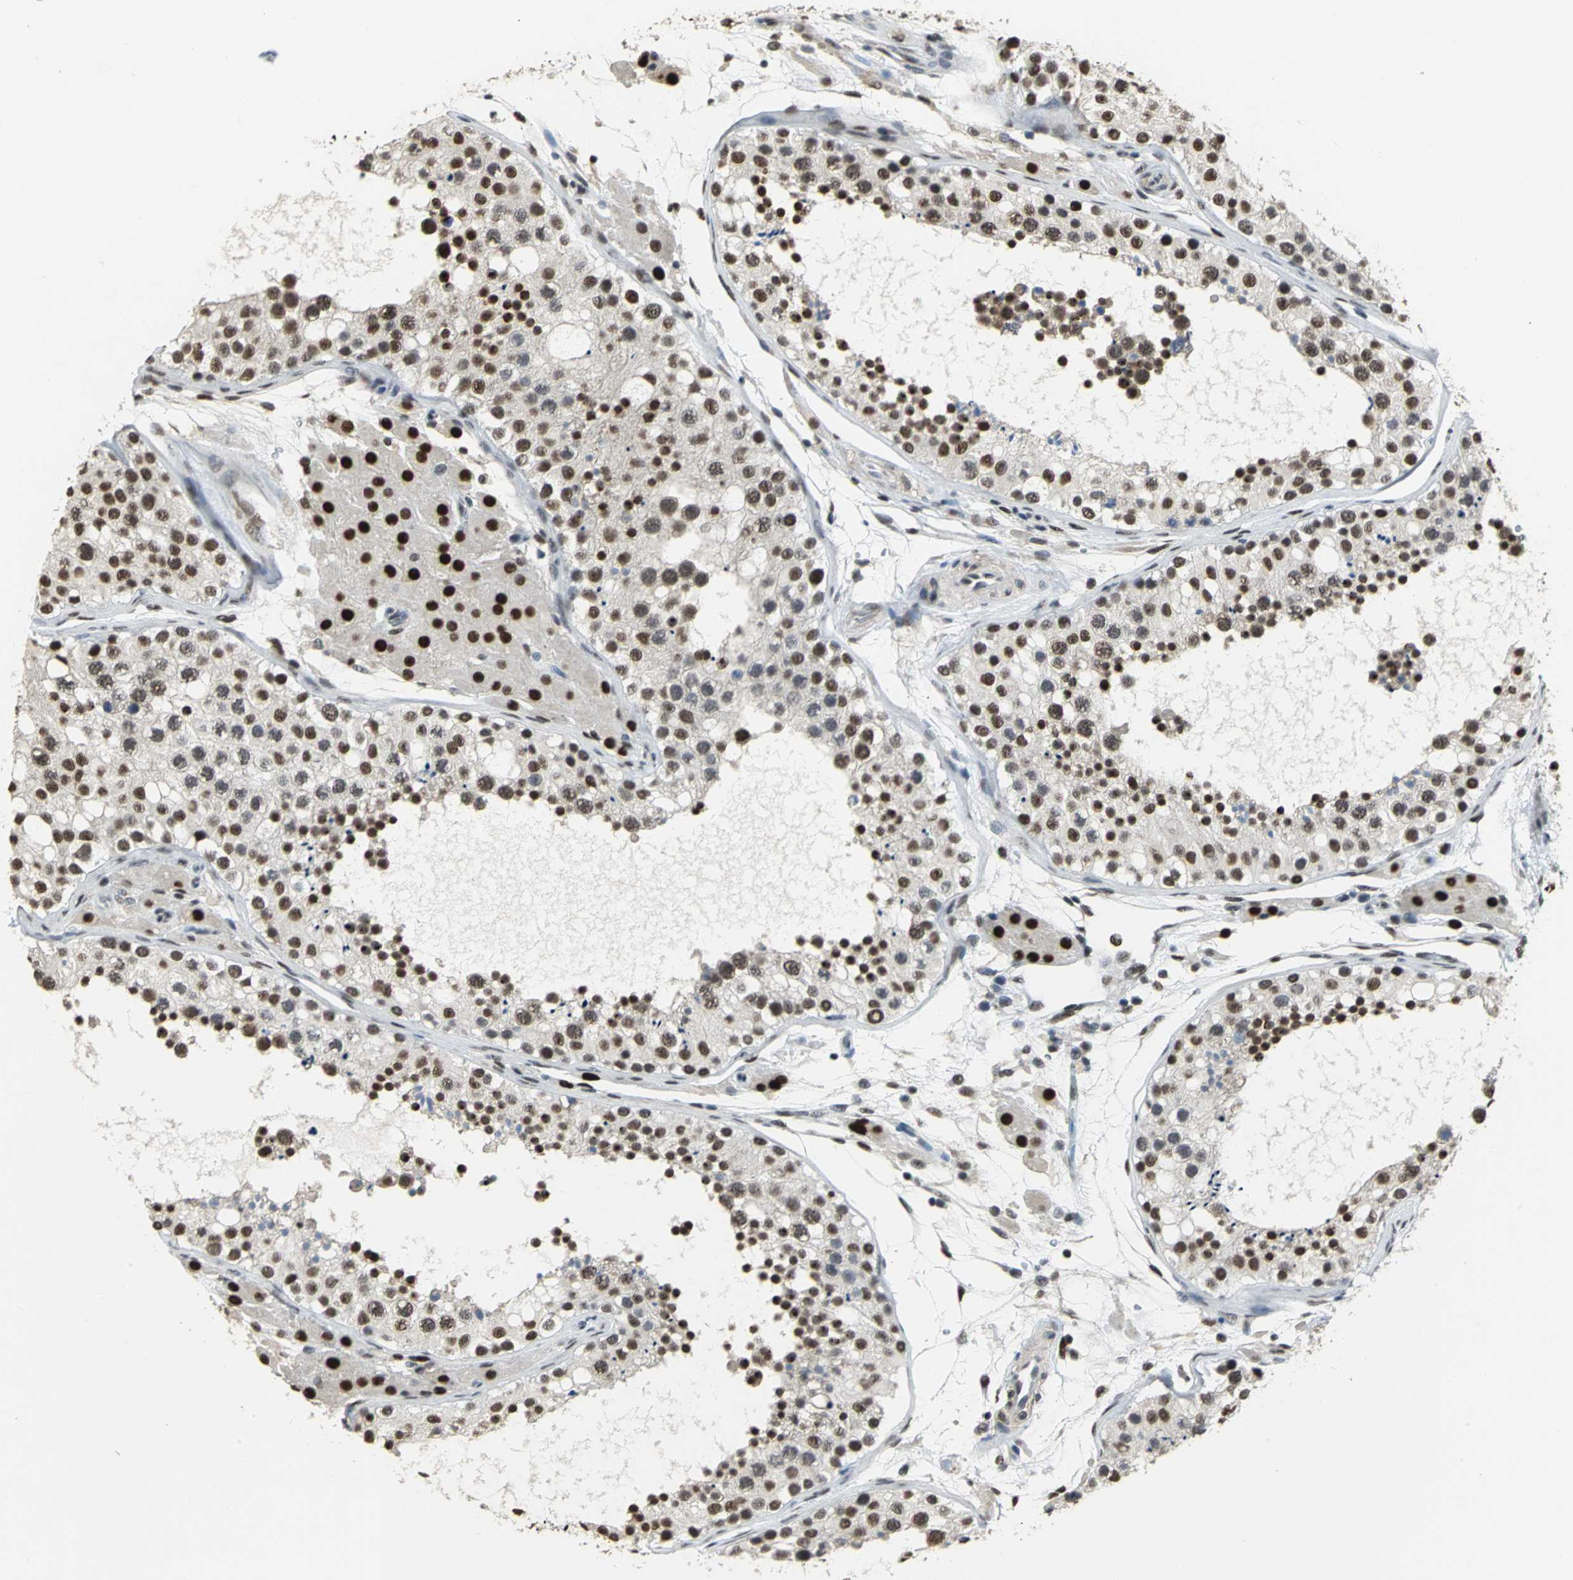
{"staining": {"intensity": "strong", "quantity": ">75%", "location": "nuclear"}, "tissue": "testis", "cell_type": "Cells in seminiferous ducts", "image_type": "normal", "snomed": [{"axis": "morphology", "description": "Normal tissue, NOS"}, {"axis": "topography", "description": "Testis"}], "caption": "About >75% of cells in seminiferous ducts in unremarkable human testis exhibit strong nuclear protein positivity as visualized by brown immunohistochemical staining.", "gene": "CCDC88C", "patient": {"sex": "male", "age": 26}}